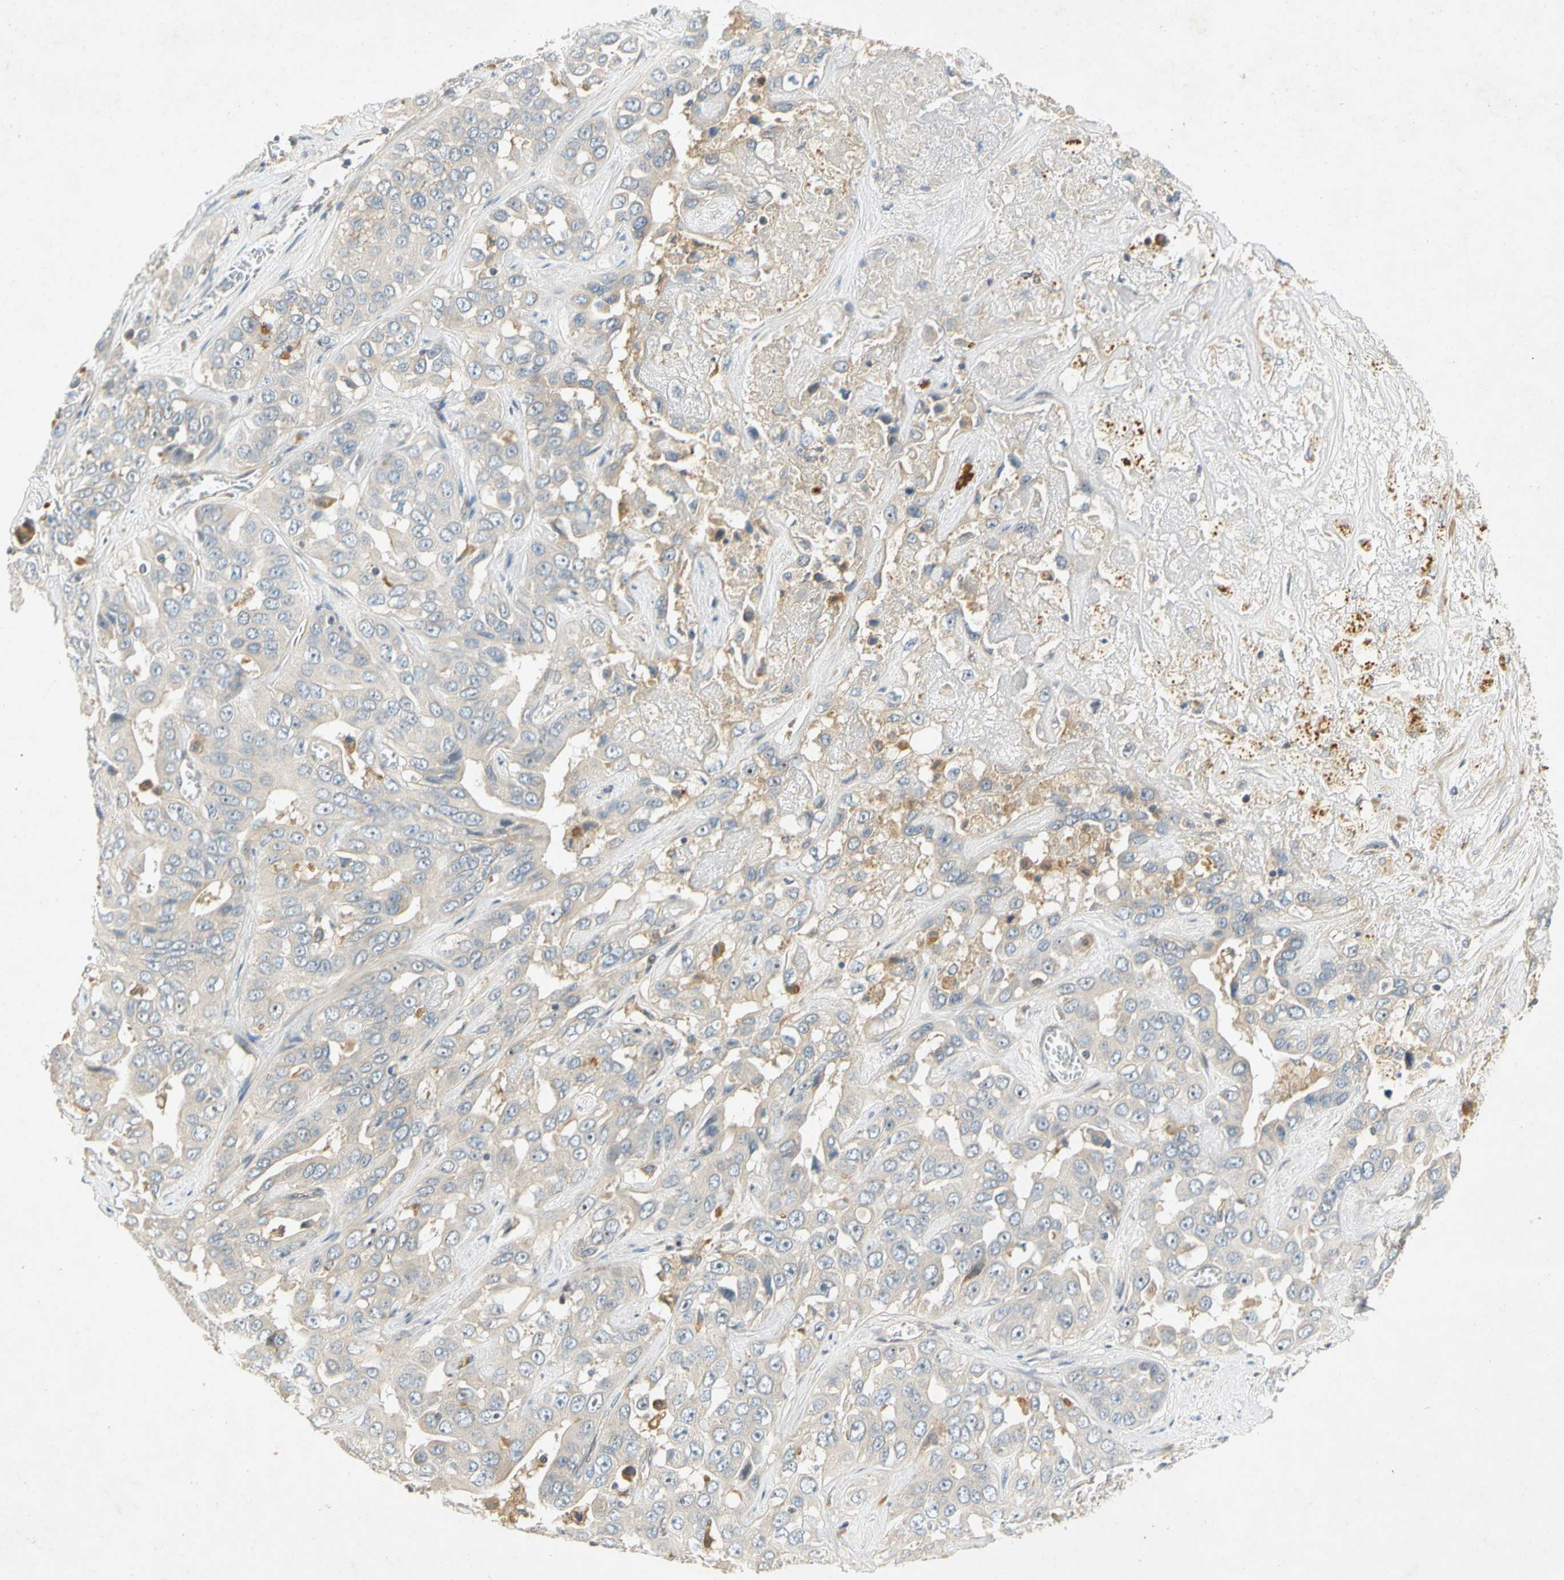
{"staining": {"intensity": "weak", "quantity": "<25%", "location": "cytoplasmic/membranous"}, "tissue": "liver cancer", "cell_type": "Tumor cells", "image_type": "cancer", "snomed": [{"axis": "morphology", "description": "Cholangiocarcinoma"}, {"axis": "topography", "description": "Liver"}], "caption": "This is an IHC histopathology image of liver cholangiocarcinoma. There is no expression in tumor cells.", "gene": "GATD1", "patient": {"sex": "female", "age": 52}}